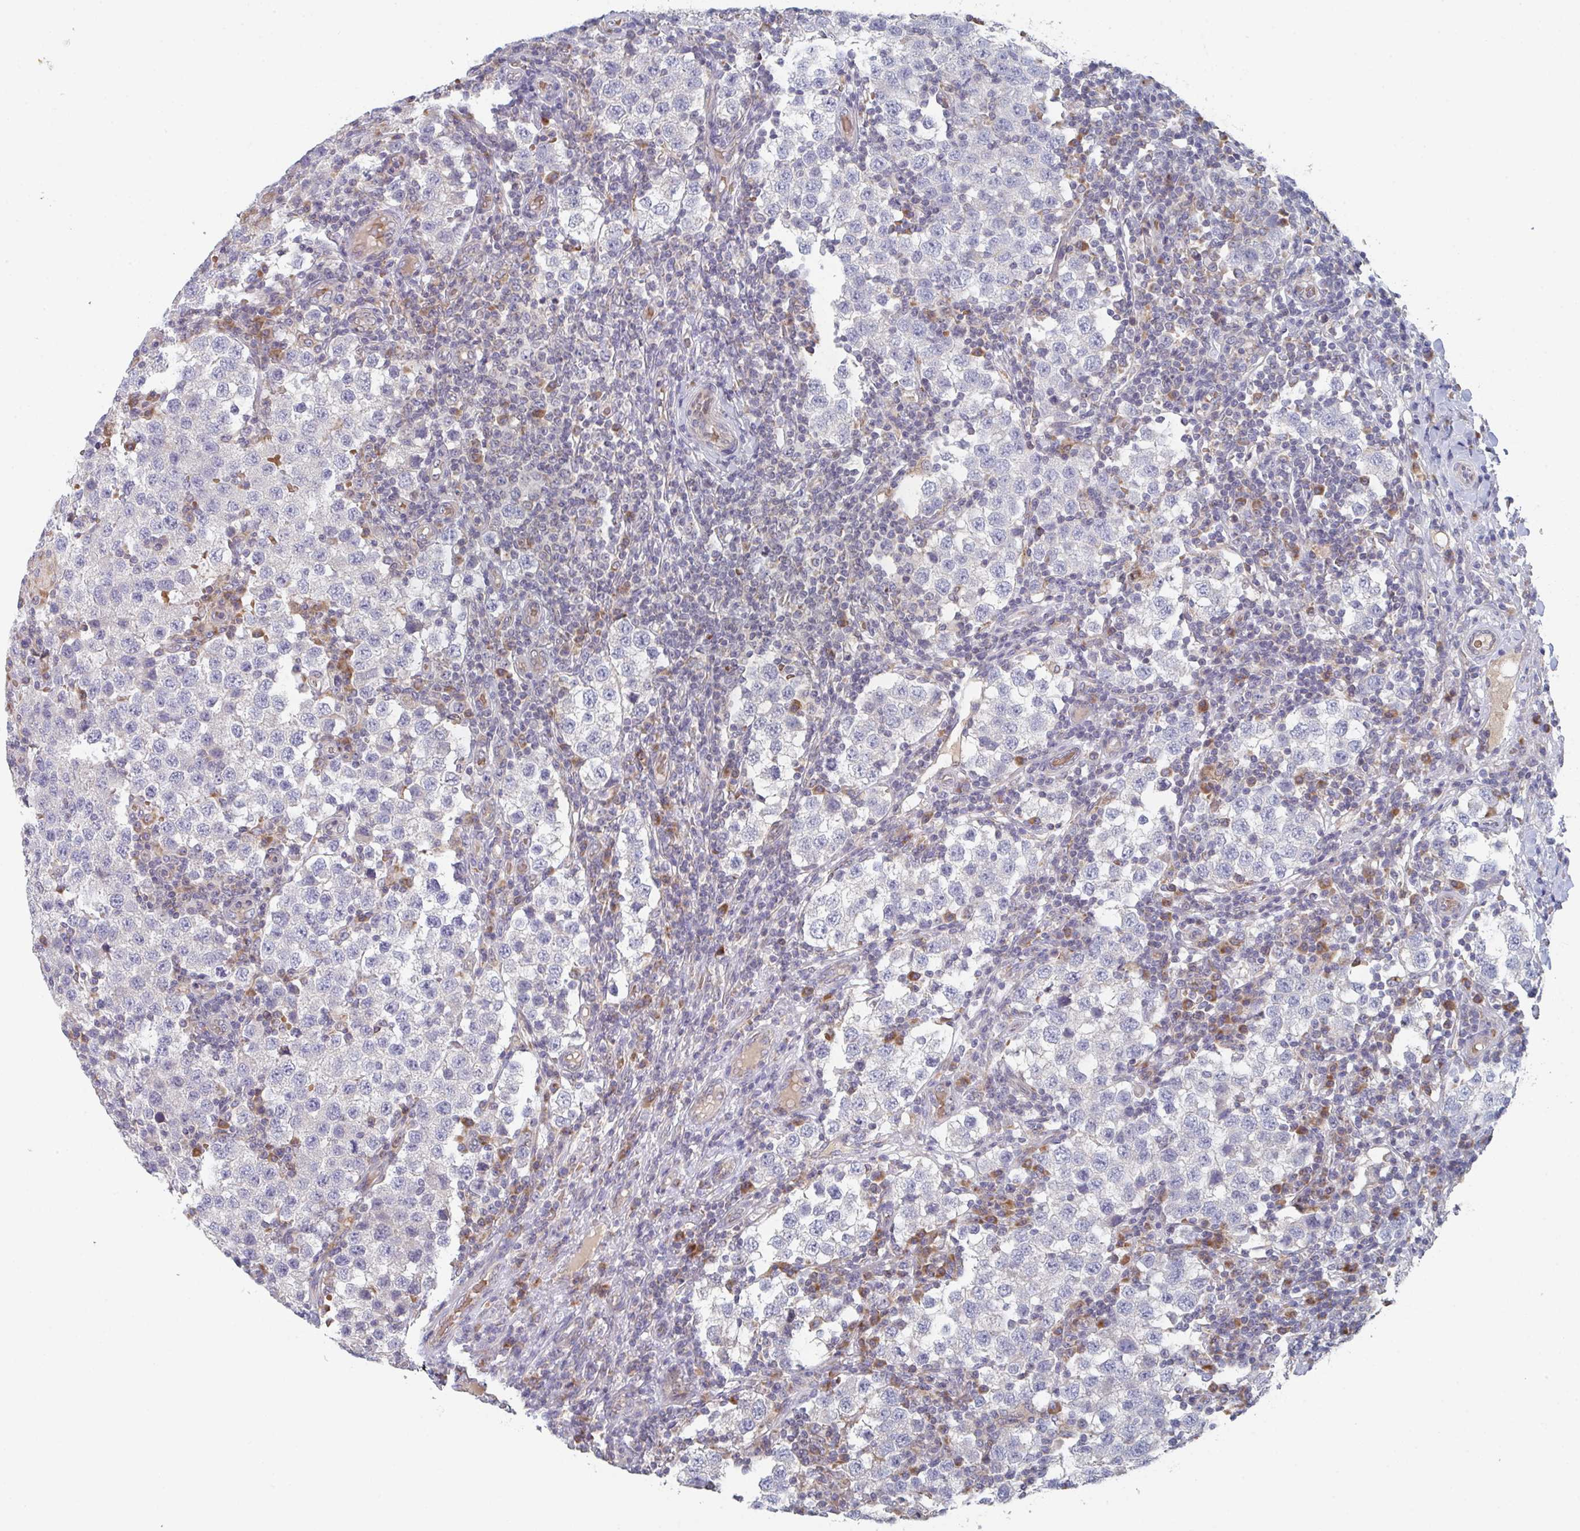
{"staining": {"intensity": "negative", "quantity": "none", "location": "none"}, "tissue": "testis cancer", "cell_type": "Tumor cells", "image_type": "cancer", "snomed": [{"axis": "morphology", "description": "Seminoma, NOS"}, {"axis": "topography", "description": "Testis"}], "caption": "A high-resolution micrograph shows IHC staining of testis cancer (seminoma), which displays no significant expression in tumor cells.", "gene": "ELOVL1", "patient": {"sex": "male", "age": 34}}